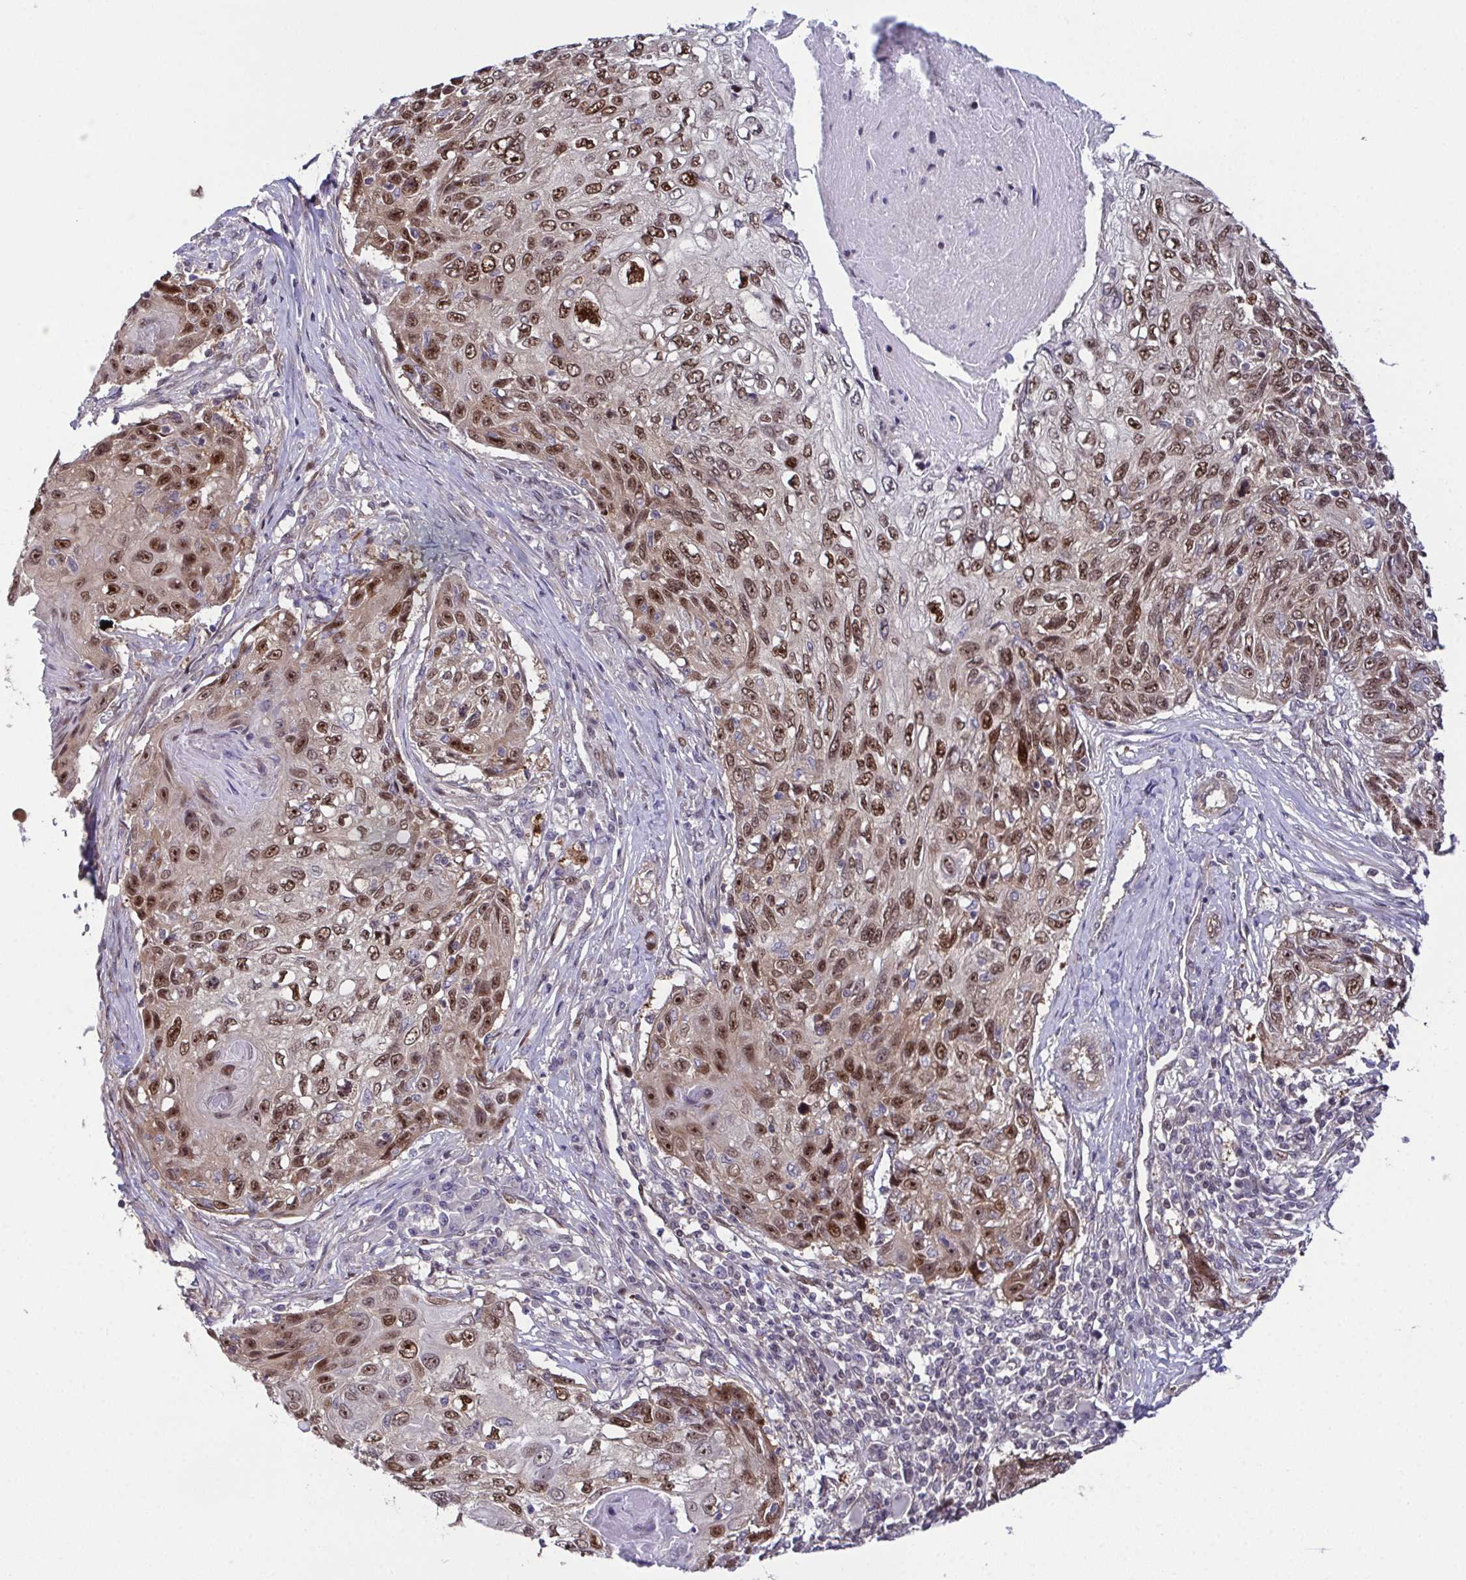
{"staining": {"intensity": "moderate", "quantity": ">75%", "location": "nuclear"}, "tissue": "skin cancer", "cell_type": "Tumor cells", "image_type": "cancer", "snomed": [{"axis": "morphology", "description": "Squamous cell carcinoma, NOS"}, {"axis": "topography", "description": "Skin"}], "caption": "Immunohistochemistry (IHC) histopathology image of neoplastic tissue: human squamous cell carcinoma (skin) stained using immunohistochemistry exhibits medium levels of moderate protein expression localized specifically in the nuclear of tumor cells, appearing as a nuclear brown color.", "gene": "DNAJB1", "patient": {"sex": "male", "age": 92}}